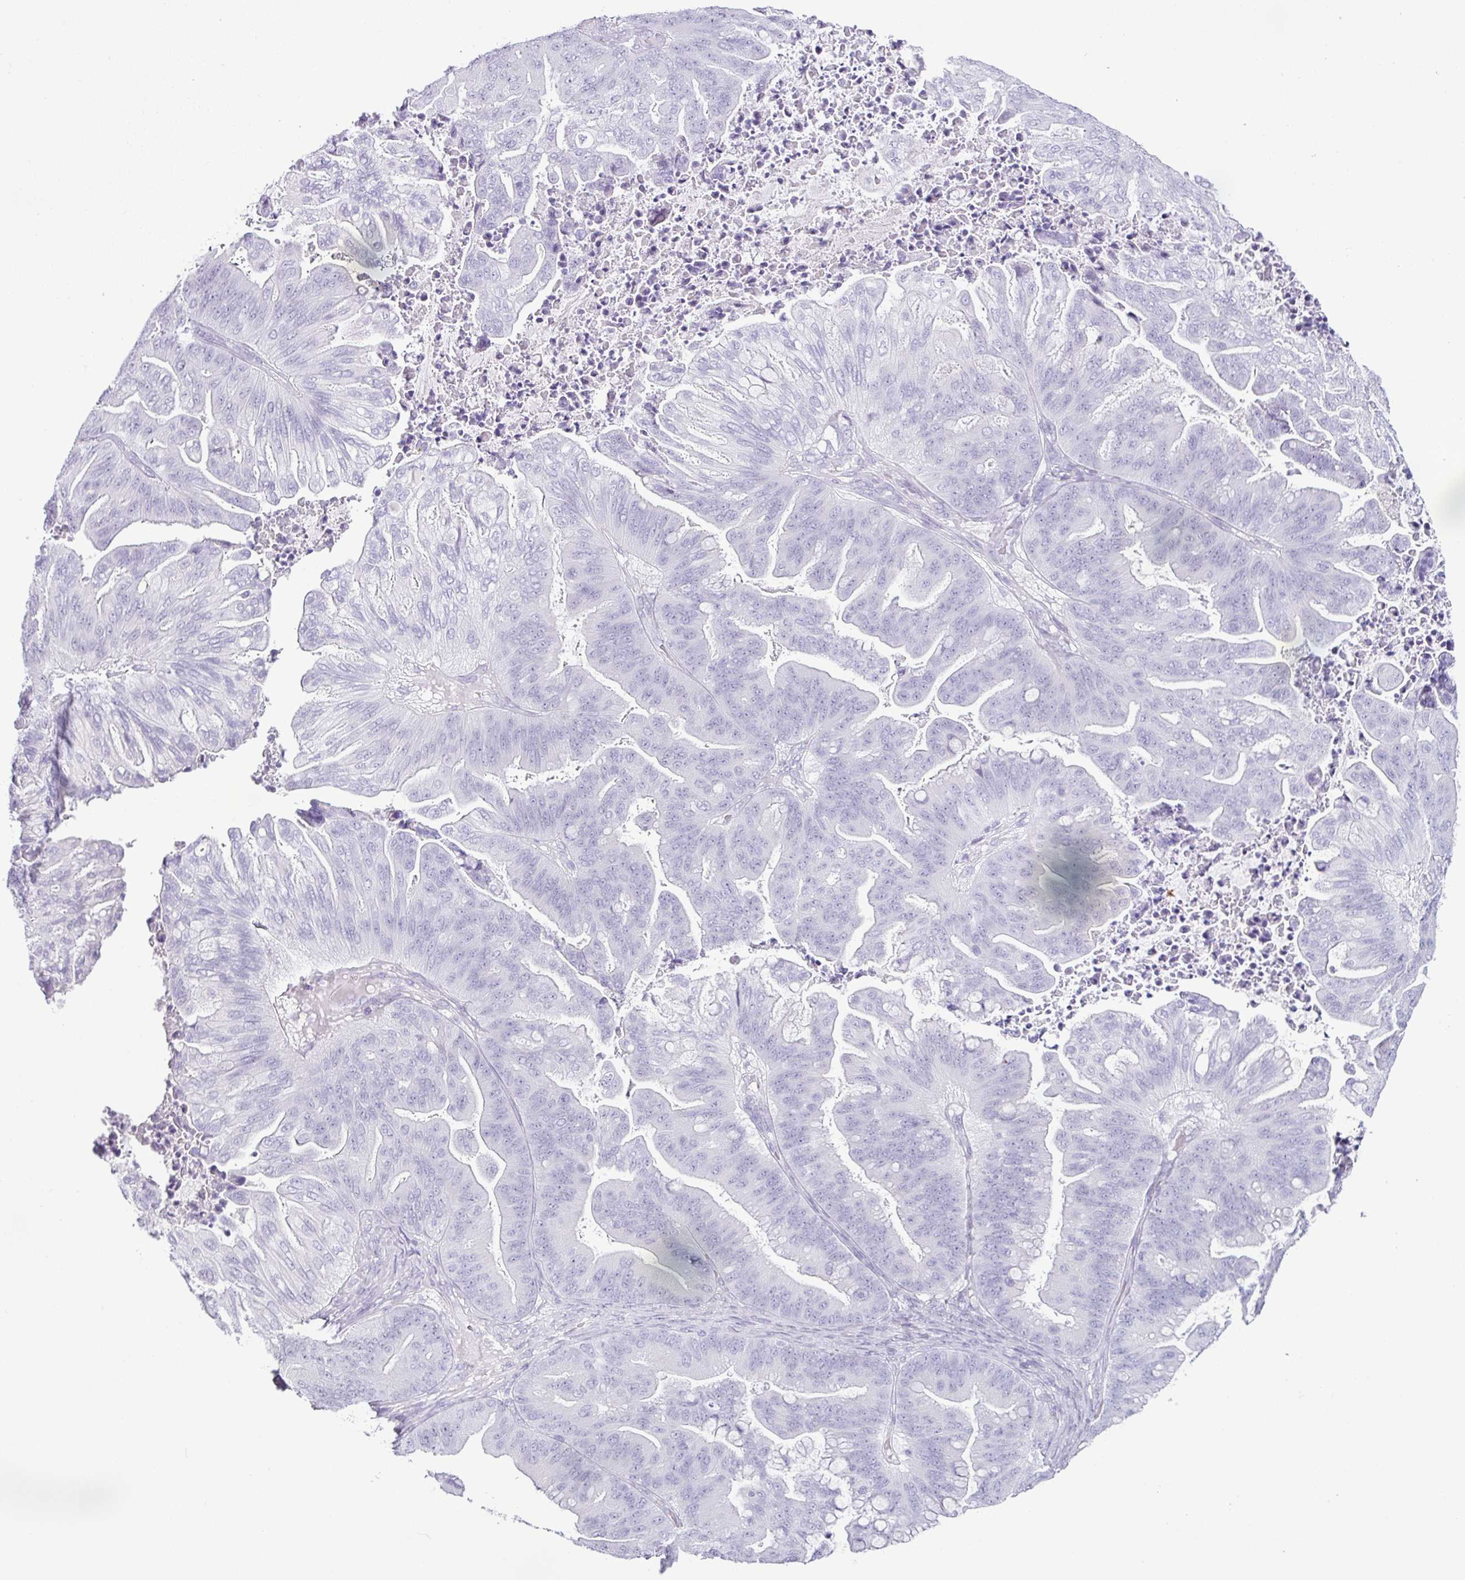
{"staining": {"intensity": "negative", "quantity": "none", "location": "none"}, "tissue": "ovarian cancer", "cell_type": "Tumor cells", "image_type": "cancer", "snomed": [{"axis": "morphology", "description": "Cystadenocarcinoma, mucinous, NOS"}, {"axis": "topography", "description": "Ovary"}], "caption": "DAB immunohistochemical staining of human ovarian cancer (mucinous cystadenocarcinoma) demonstrates no significant positivity in tumor cells. (Stains: DAB (3,3'-diaminobenzidine) IHC with hematoxylin counter stain, Microscopy: brightfield microscopy at high magnification).", "gene": "CDH16", "patient": {"sex": "female", "age": 67}}